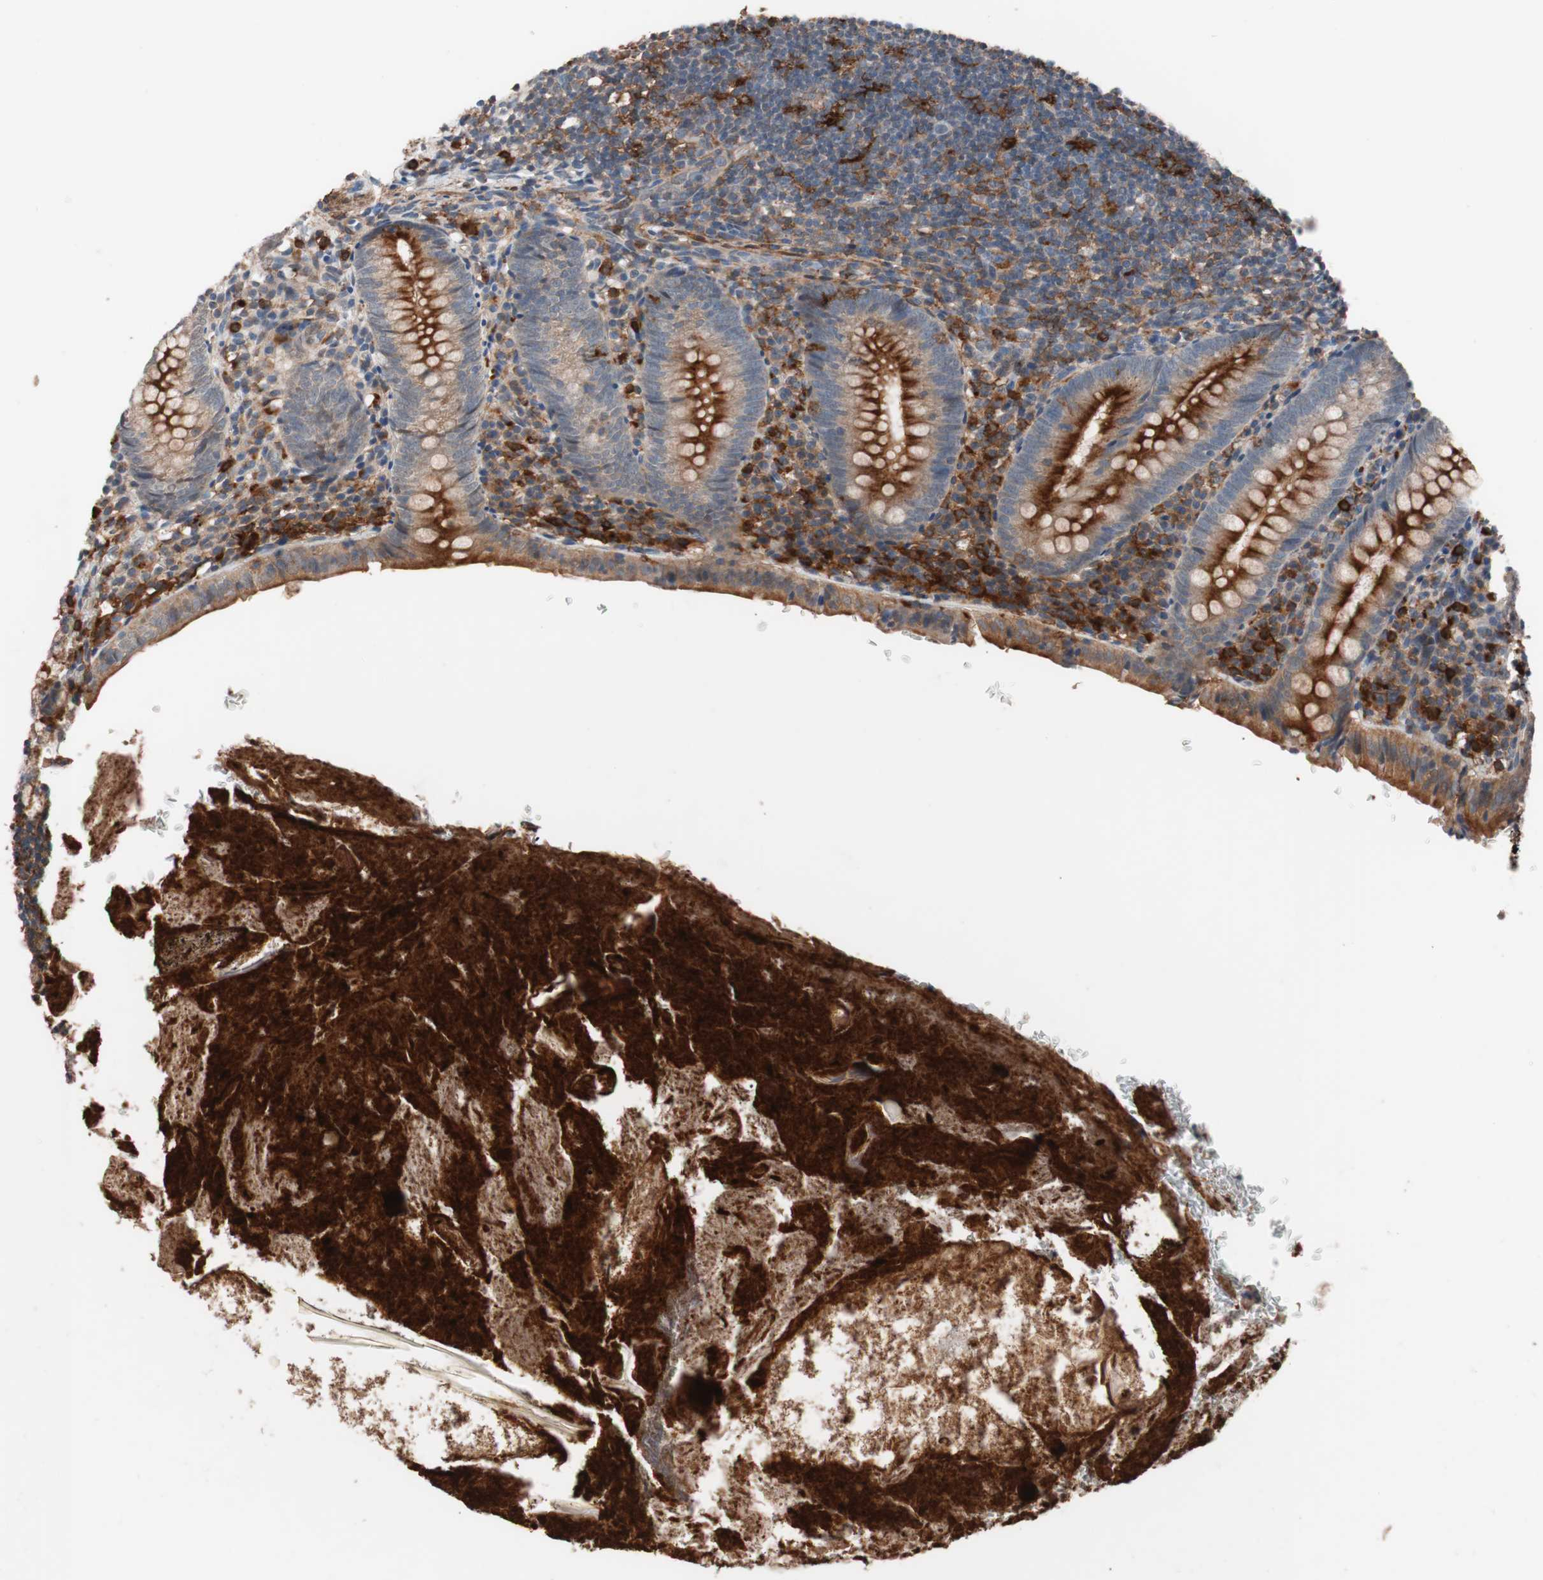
{"staining": {"intensity": "moderate", "quantity": ">75%", "location": "cytoplasmic/membranous"}, "tissue": "appendix", "cell_type": "Glandular cells", "image_type": "normal", "snomed": [{"axis": "morphology", "description": "Normal tissue, NOS"}, {"axis": "topography", "description": "Appendix"}], "caption": "Immunohistochemical staining of unremarkable human appendix exhibits moderate cytoplasmic/membranous protein staining in approximately >75% of glandular cells.", "gene": "LITAF", "patient": {"sex": "female", "age": 10}}